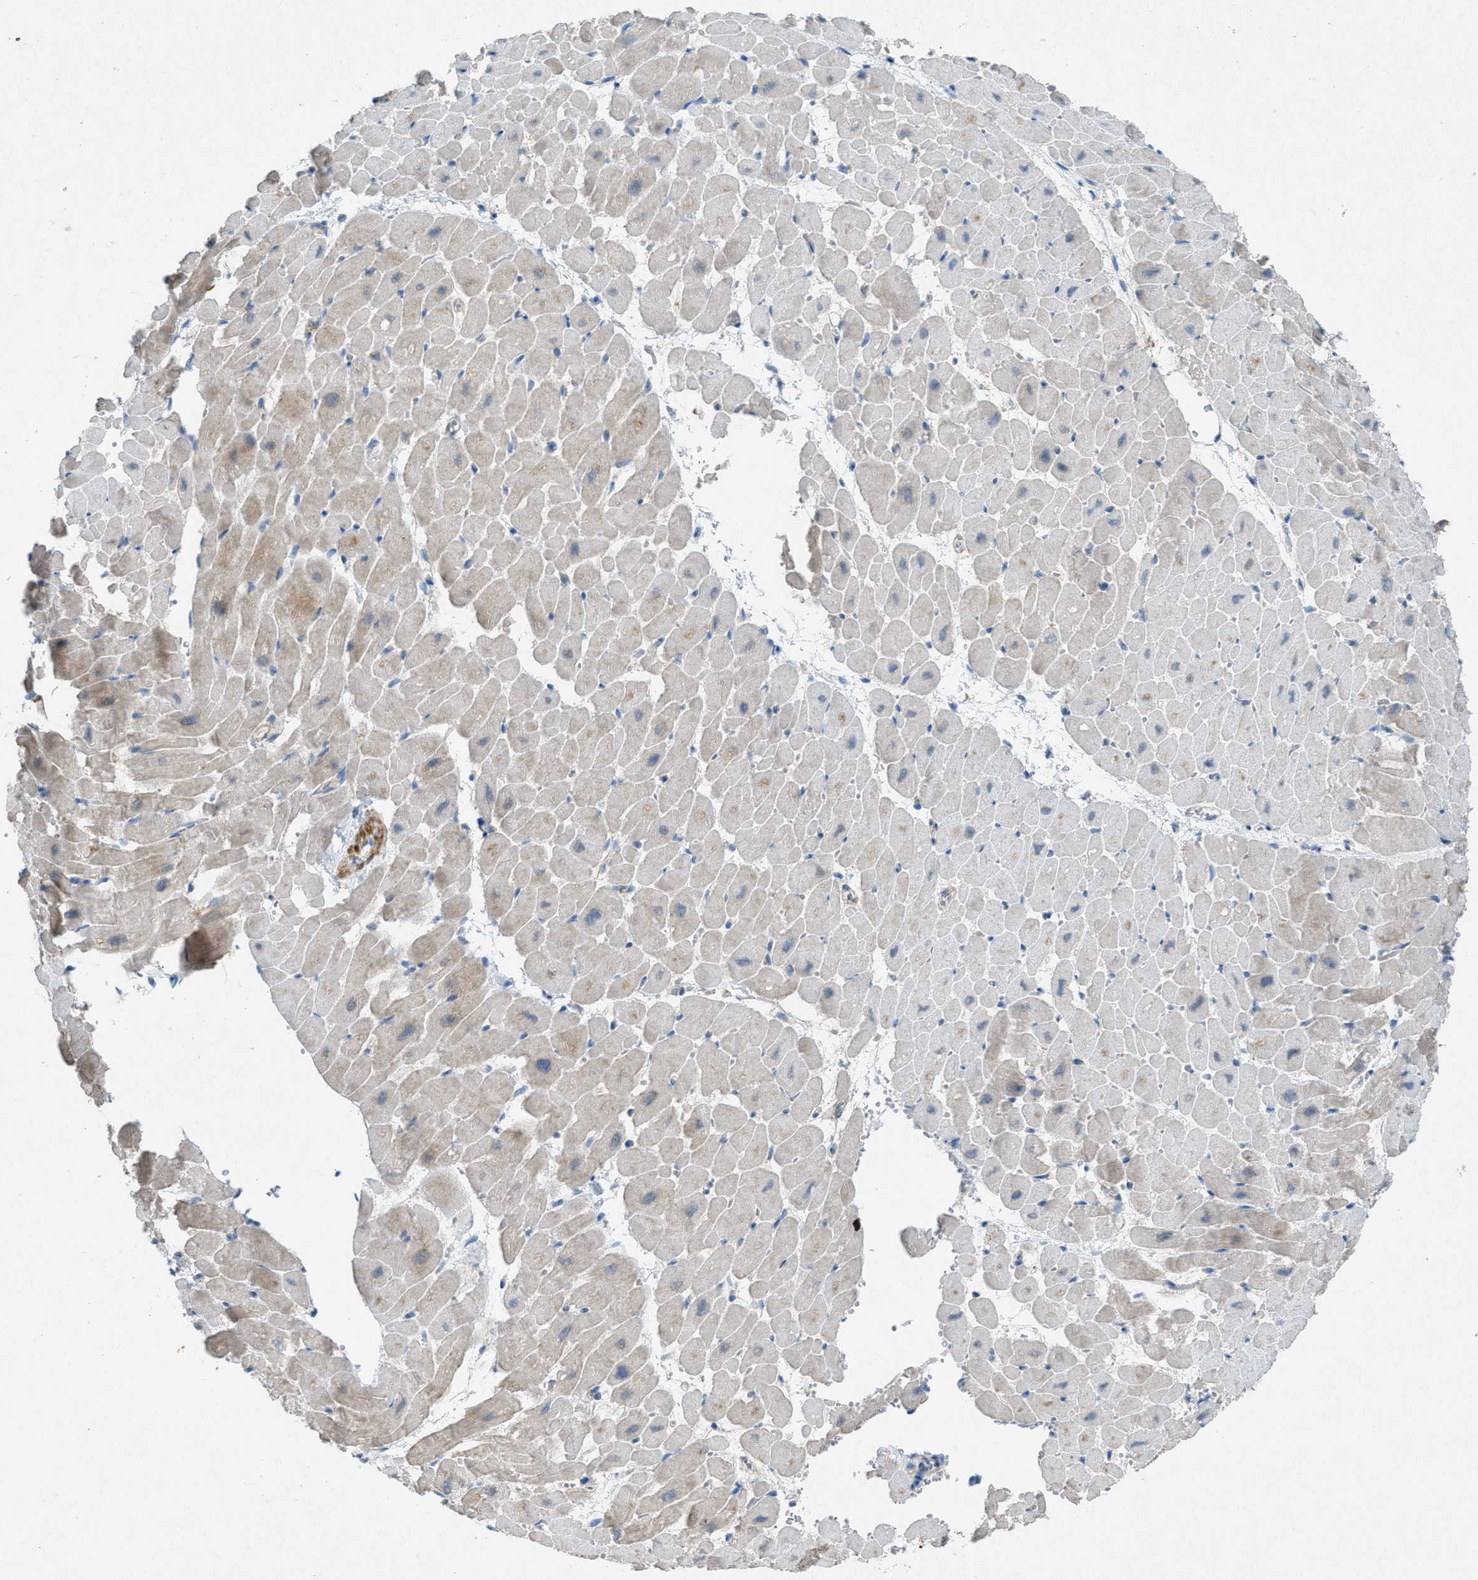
{"staining": {"intensity": "moderate", "quantity": "25%-75%", "location": "cytoplasmic/membranous"}, "tissue": "heart muscle", "cell_type": "Cardiomyocytes", "image_type": "normal", "snomed": [{"axis": "morphology", "description": "Normal tissue, NOS"}, {"axis": "topography", "description": "Heart"}], "caption": "Protein analysis of benign heart muscle reveals moderate cytoplasmic/membranous positivity in about 25%-75% of cardiomyocytes. Using DAB (brown) and hematoxylin (blue) stains, captured at high magnification using brightfield microscopy.", "gene": "NCK2", "patient": {"sex": "male", "age": 45}}